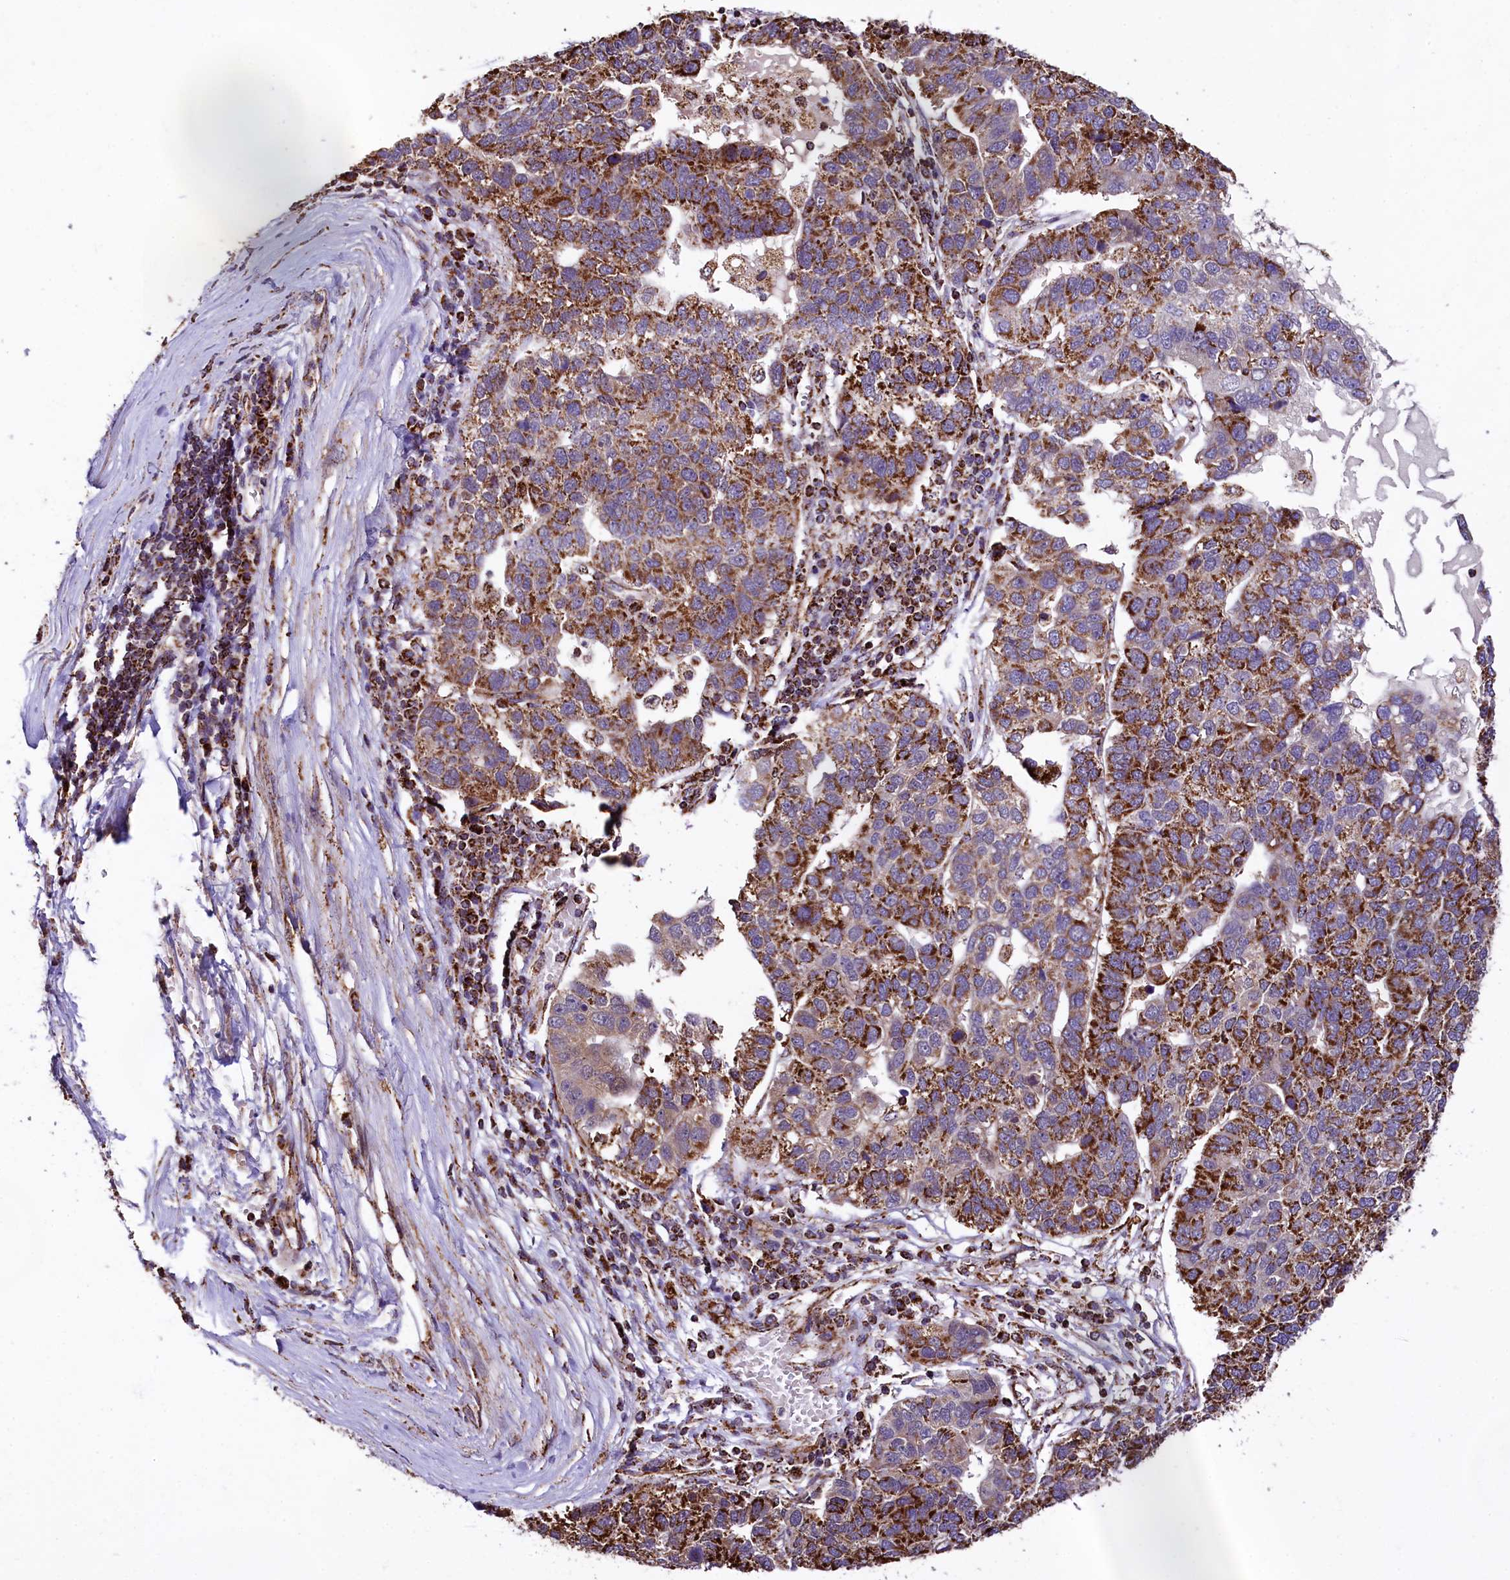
{"staining": {"intensity": "strong", "quantity": "<25%", "location": "cytoplasmic/membranous"}, "tissue": "pancreatic cancer", "cell_type": "Tumor cells", "image_type": "cancer", "snomed": [{"axis": "morphology", "description": "Adenocarcinoma, NOS"}, {"axis": "topography", "description": "Pancreas"}], "caption": "The immunohistochemical stain shows strong cytoplasmic/membranous positivity in tumor cells of adenocarcinoma (pancreatic) tissue.", "gene": "KLC2", "patient": {"sex": "female", "age": 61}}